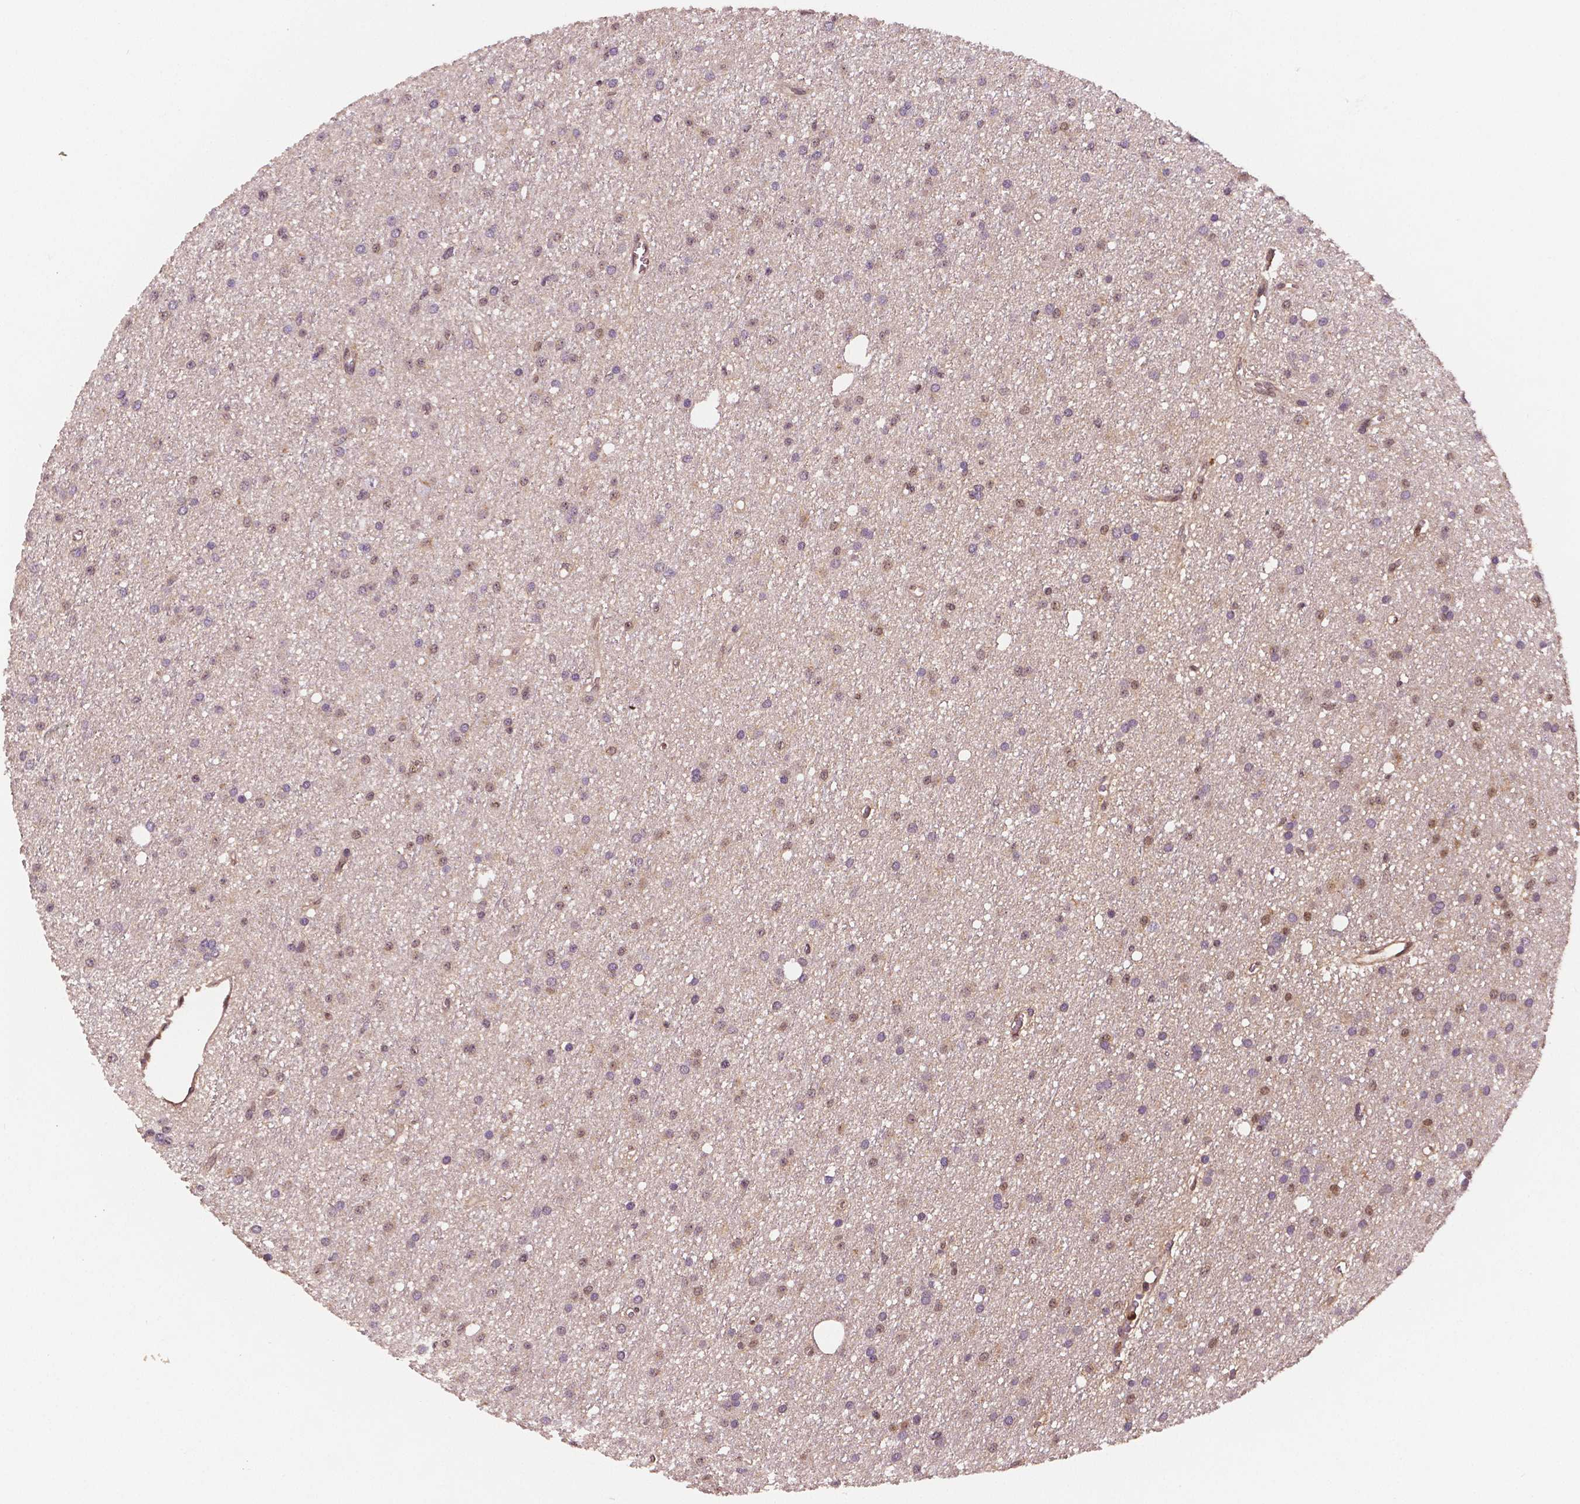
{"staining": {"intensity": "weak", "quantity": "25%-75%", "location": "cytoplasmic/membranous,nuclear"}, "tissue": "glioma", "cell_type": "Tumor cells", "image_type": "cancer", "snomed": [{"axis": "morphology", "description": "Glioma, malignant, Low grade"}, {"axis": "topography", "description": "Brain"}], "caption": "A histopathology image of human malignant glioma (low-grade) stained for a protein demonstrates weak cytoplasmic/membranous and nuclear brown staining in tumor cells.", "gene": "STAT3", "patient": {"sex": "male", "age": 27}}